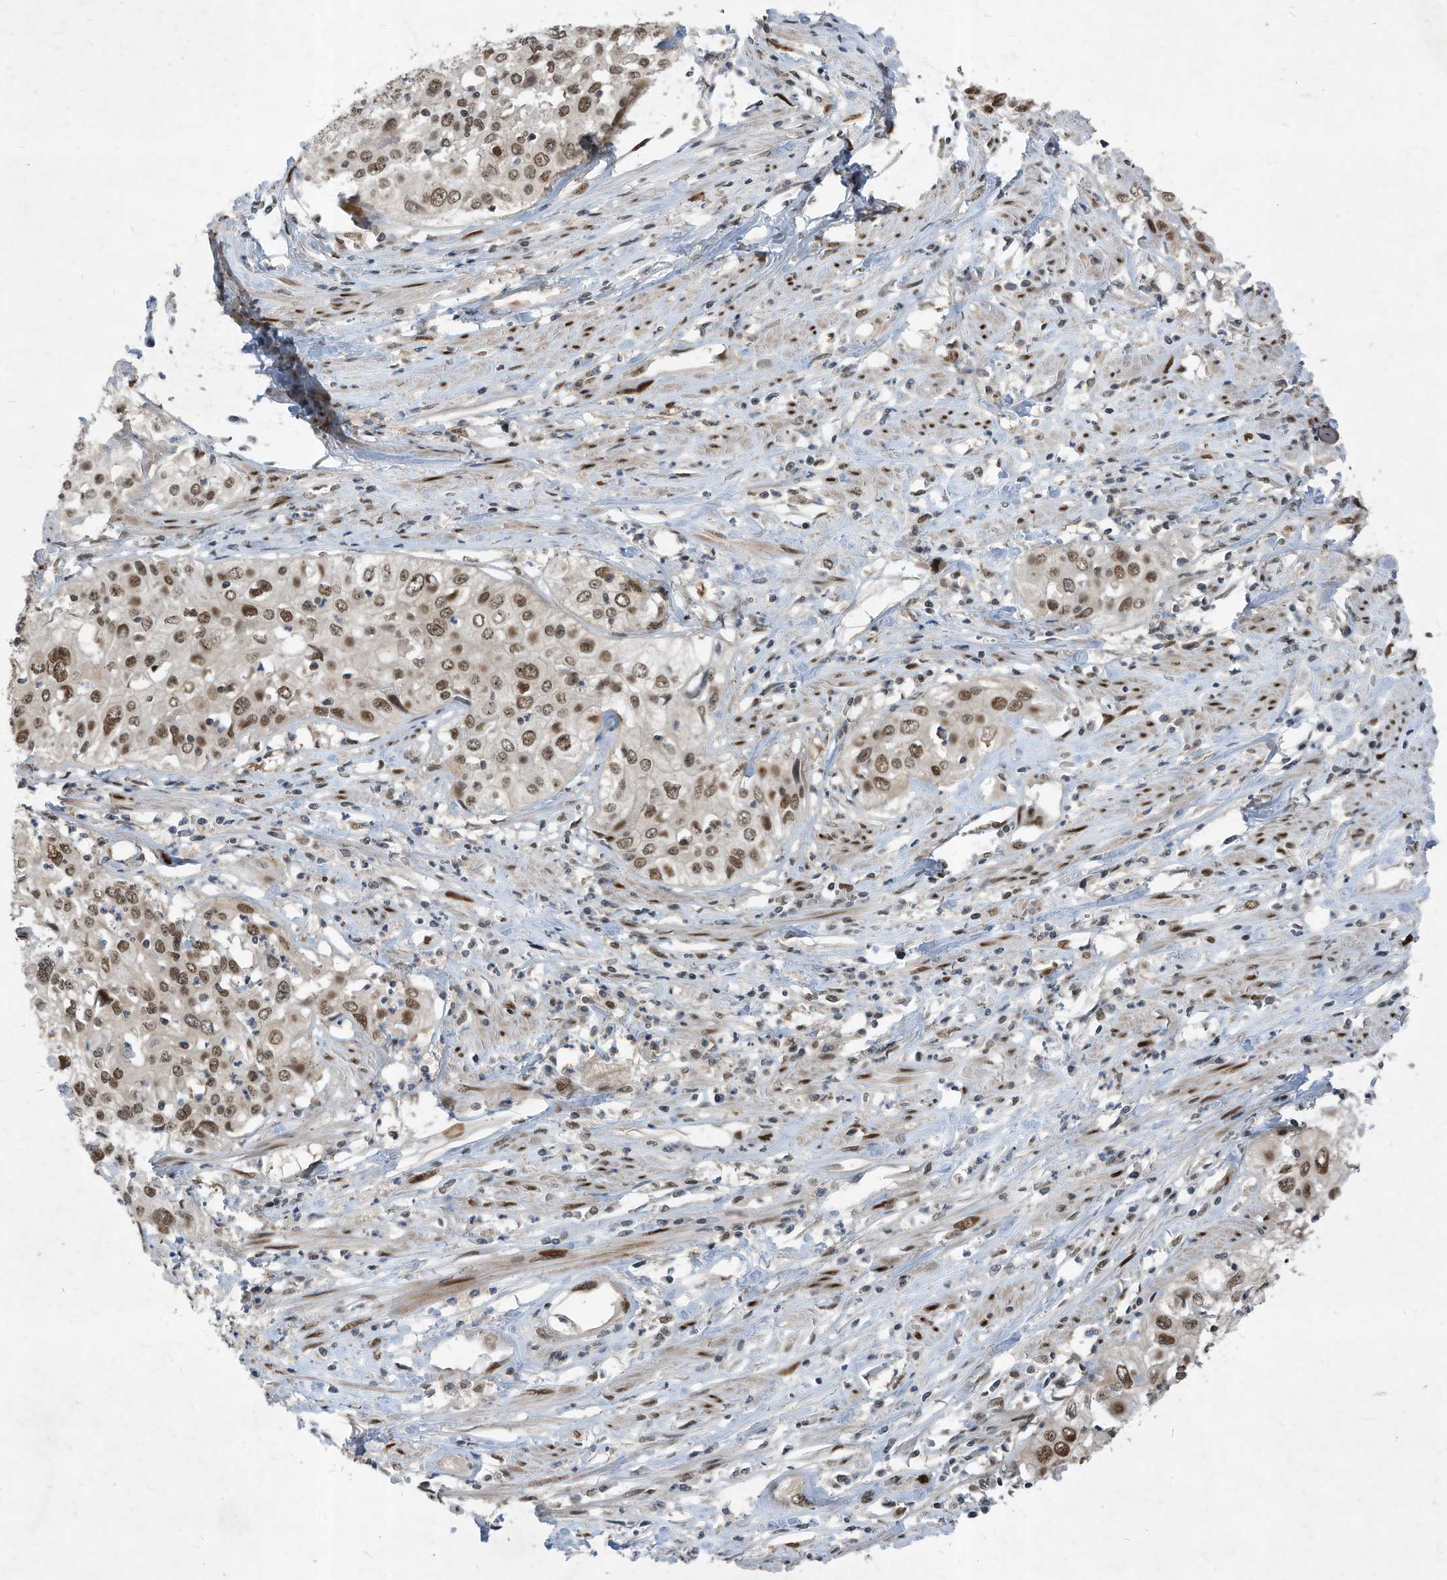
{"staining": {"intensity": "moderate", "quantity": ">75%", "location": "nuclear"}, "tissue": "cervical cancer", "cell_type": "Tumor cells", "image_type": "cancer", "snomed": [{"axis": "morphology", "description": "Squamous cell carcinoma, NOS"}, {"axis": "topography", "description": "Cervix"}], "caption": "Protein staining of cervical cancer tissue displays moderate nuclear positivity in about >75% of tumor cells.", "gene": "KPNB1", "patient": {"sex": "female", "age": 31}}